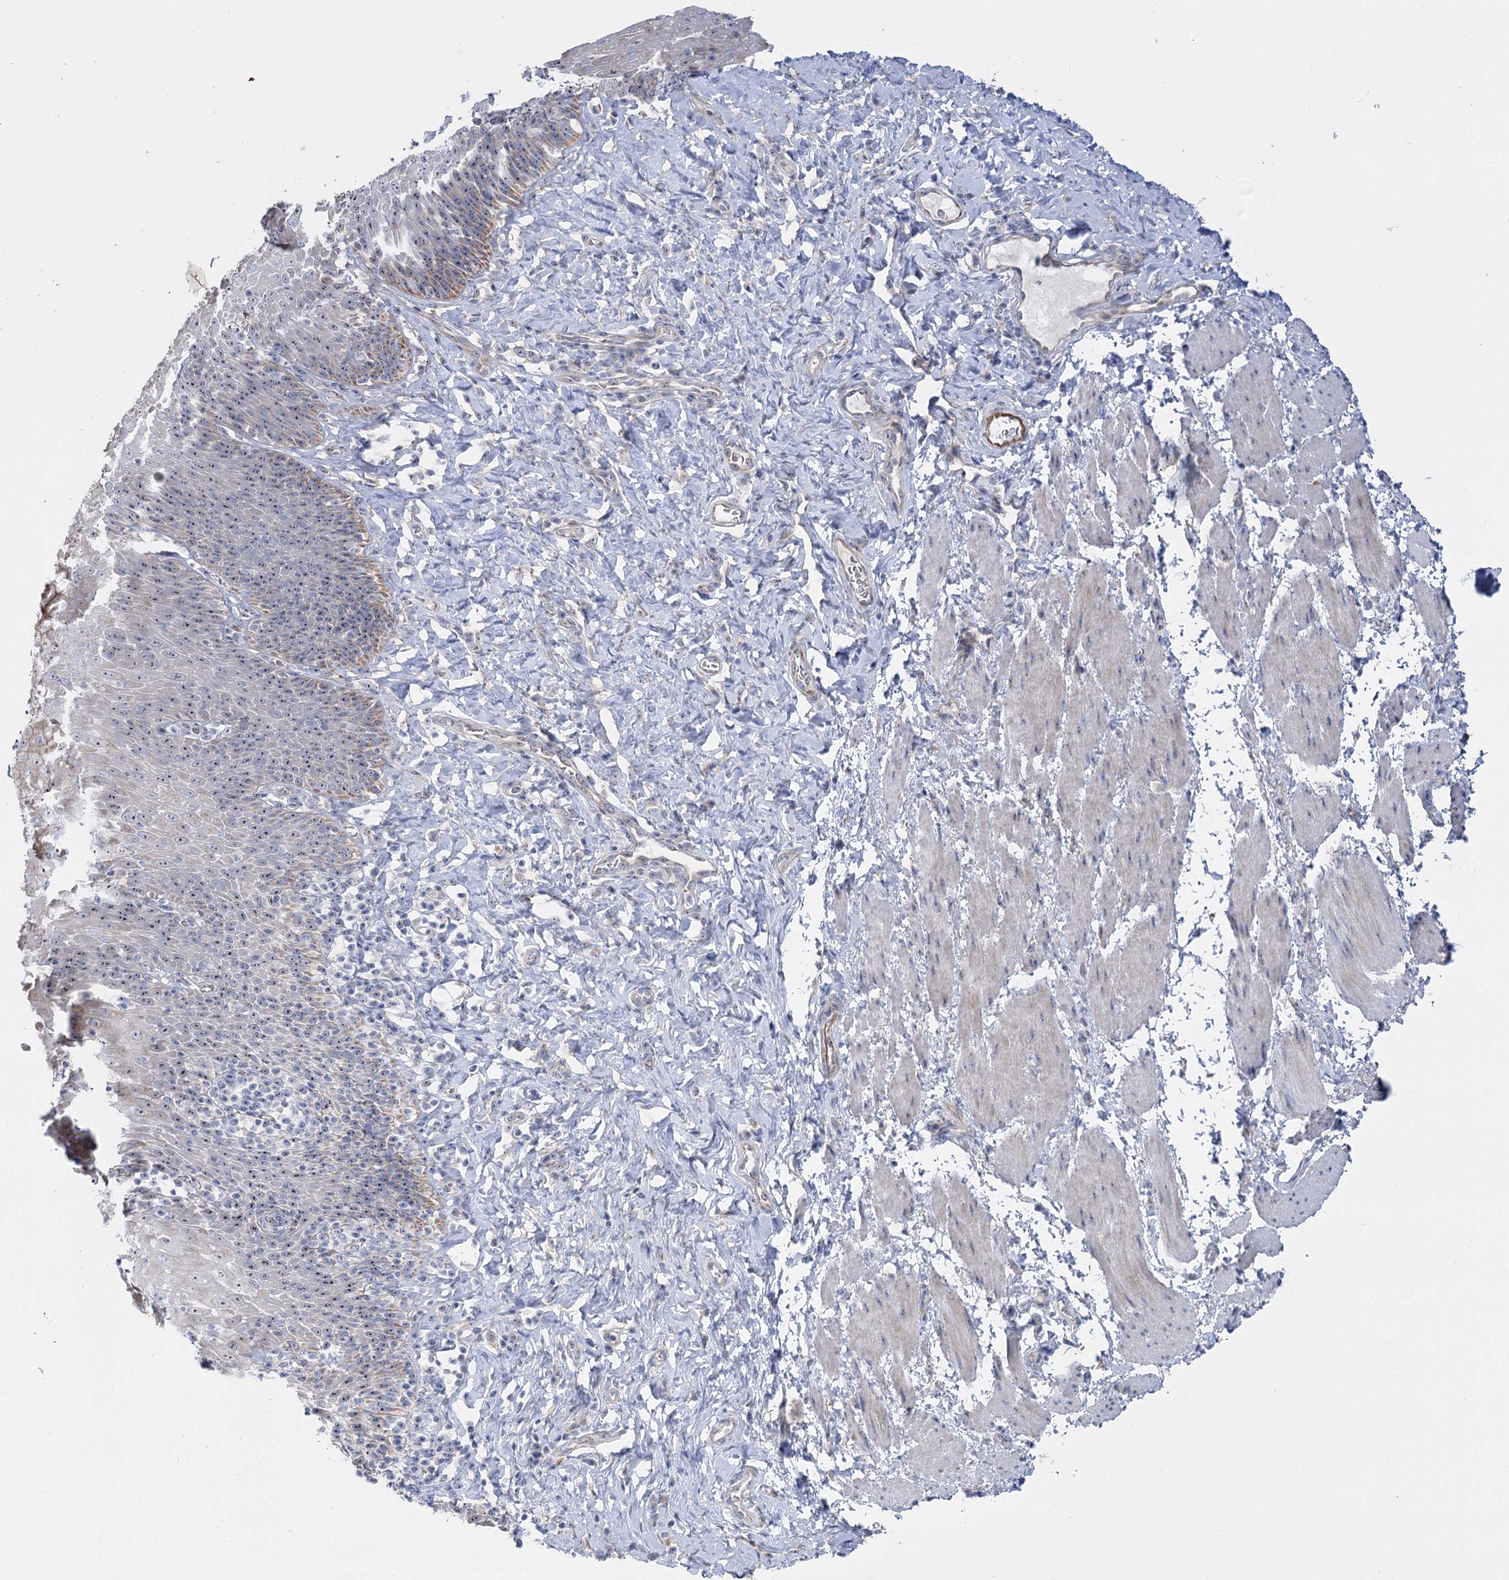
{"staining": {"intensity": "moderate", "quantity": "<25%", "location": "cytoplasmic/membranous,nuclear"}, "tissue": "esophagus", "cell_type": "Squamous epithelial cells", "image_type": "normal", "snomed": [{"axis": "morphology", "description": "Normal tissue, NOS"}, {"axis": "topography", "description": "Esophagus"}], "caption": "Squamous epithelial cells exhibit low levels of moderate cytoplasmic/membranous,nuclear expression in approximately <25% of cells in benign human esophagus.", "gene": "SUOX", "patient": {"sex": "female", "age": 61}}